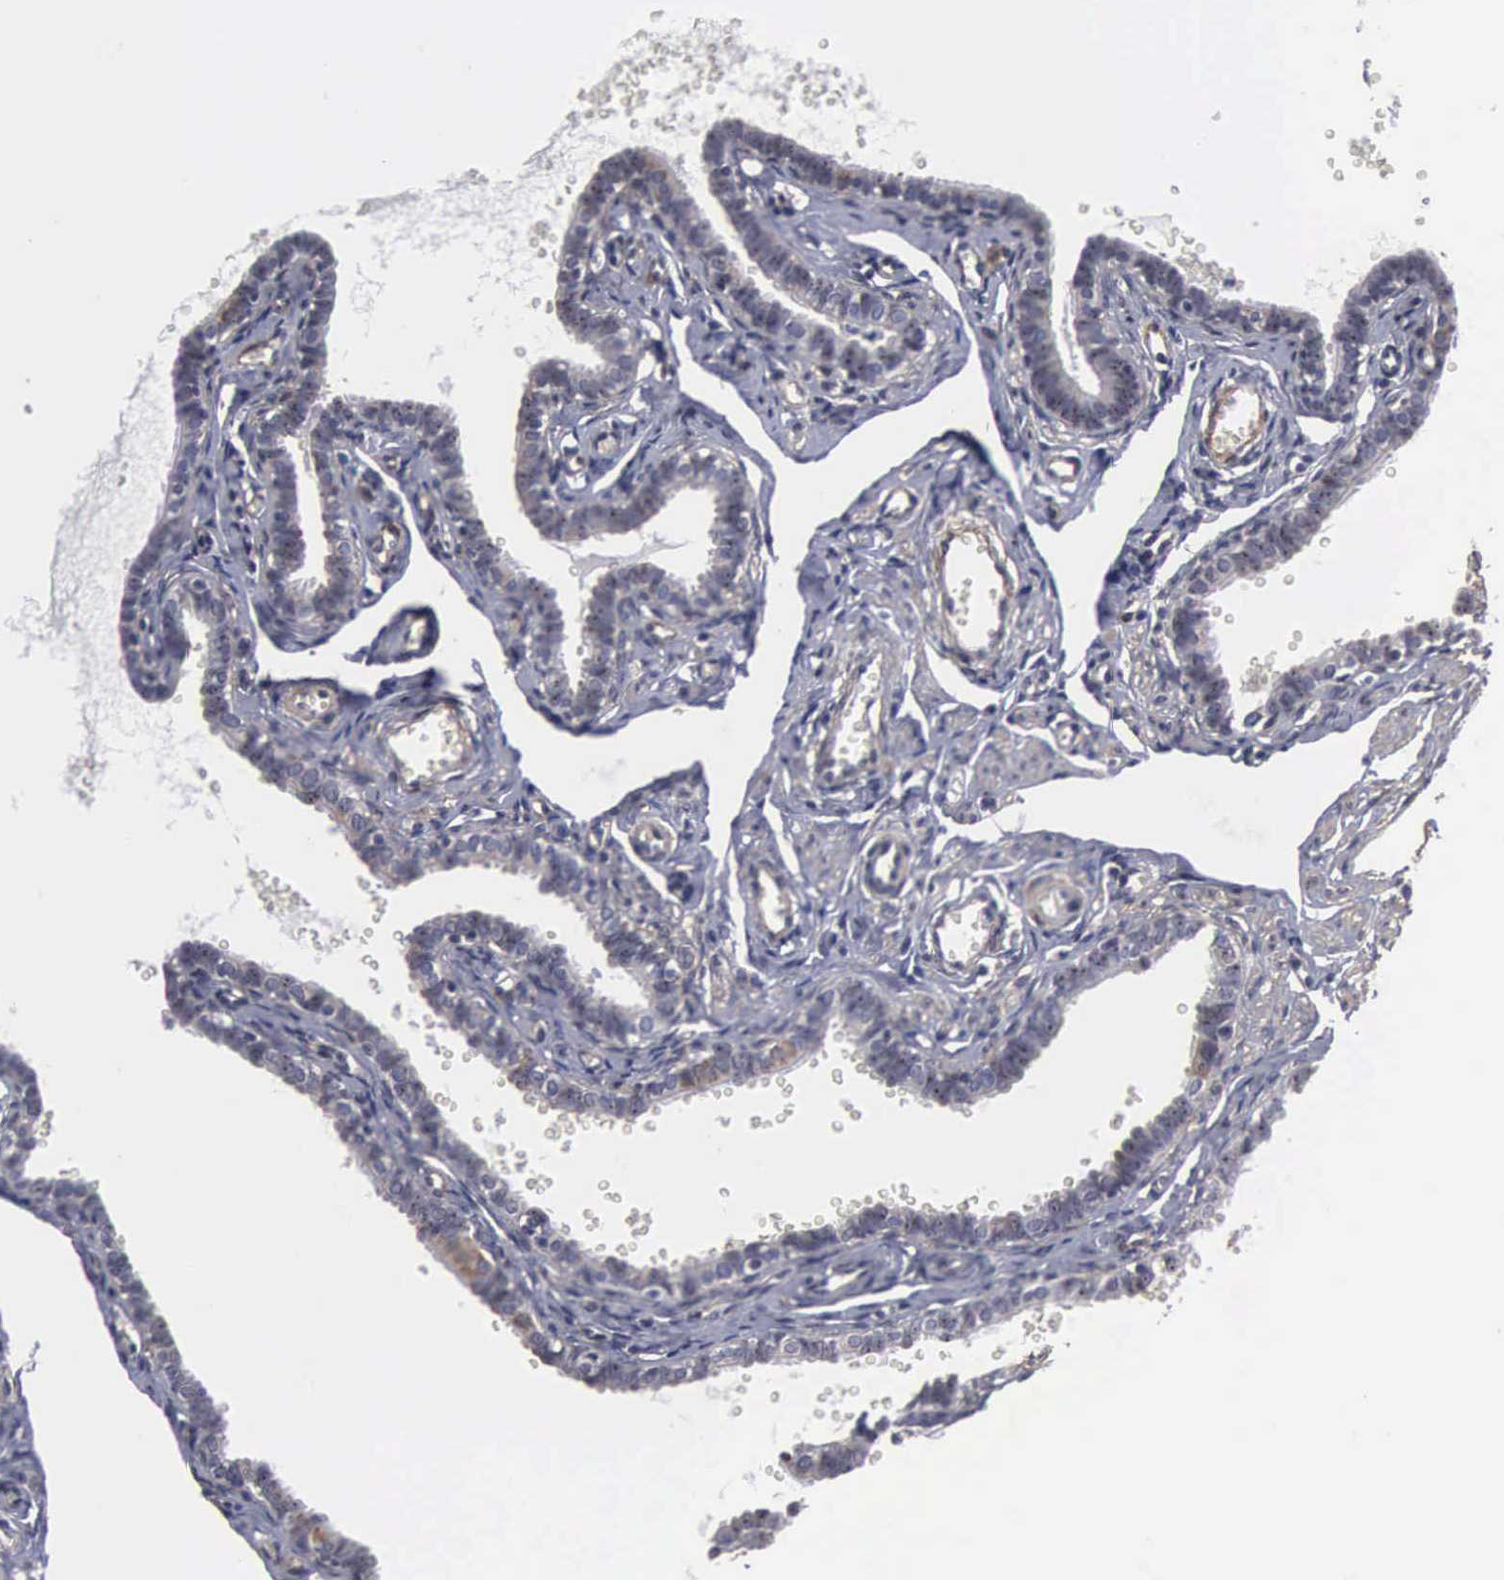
{"staining": {"intensity": "weak", "quantity": "<25%", "location": "cytoplasmic/membranous,nuclear"}, "tissue": "fallopian tube", "cell_type": "Glandular cells", "image_type": "normal", "snomed": [{"axis": "morphology", "description": "Normal tissue, NOS"}, {"axis": "topography", "description": "Fallopian tube"}], "caption": "The immunohistochemistry image has no significant positivity in glandular cells of fallopian tube. (DAB immunohistochemistry (IHC), high magnification).", "gene": "NGDN", "patient": {"sex": "female", "age": 35}}